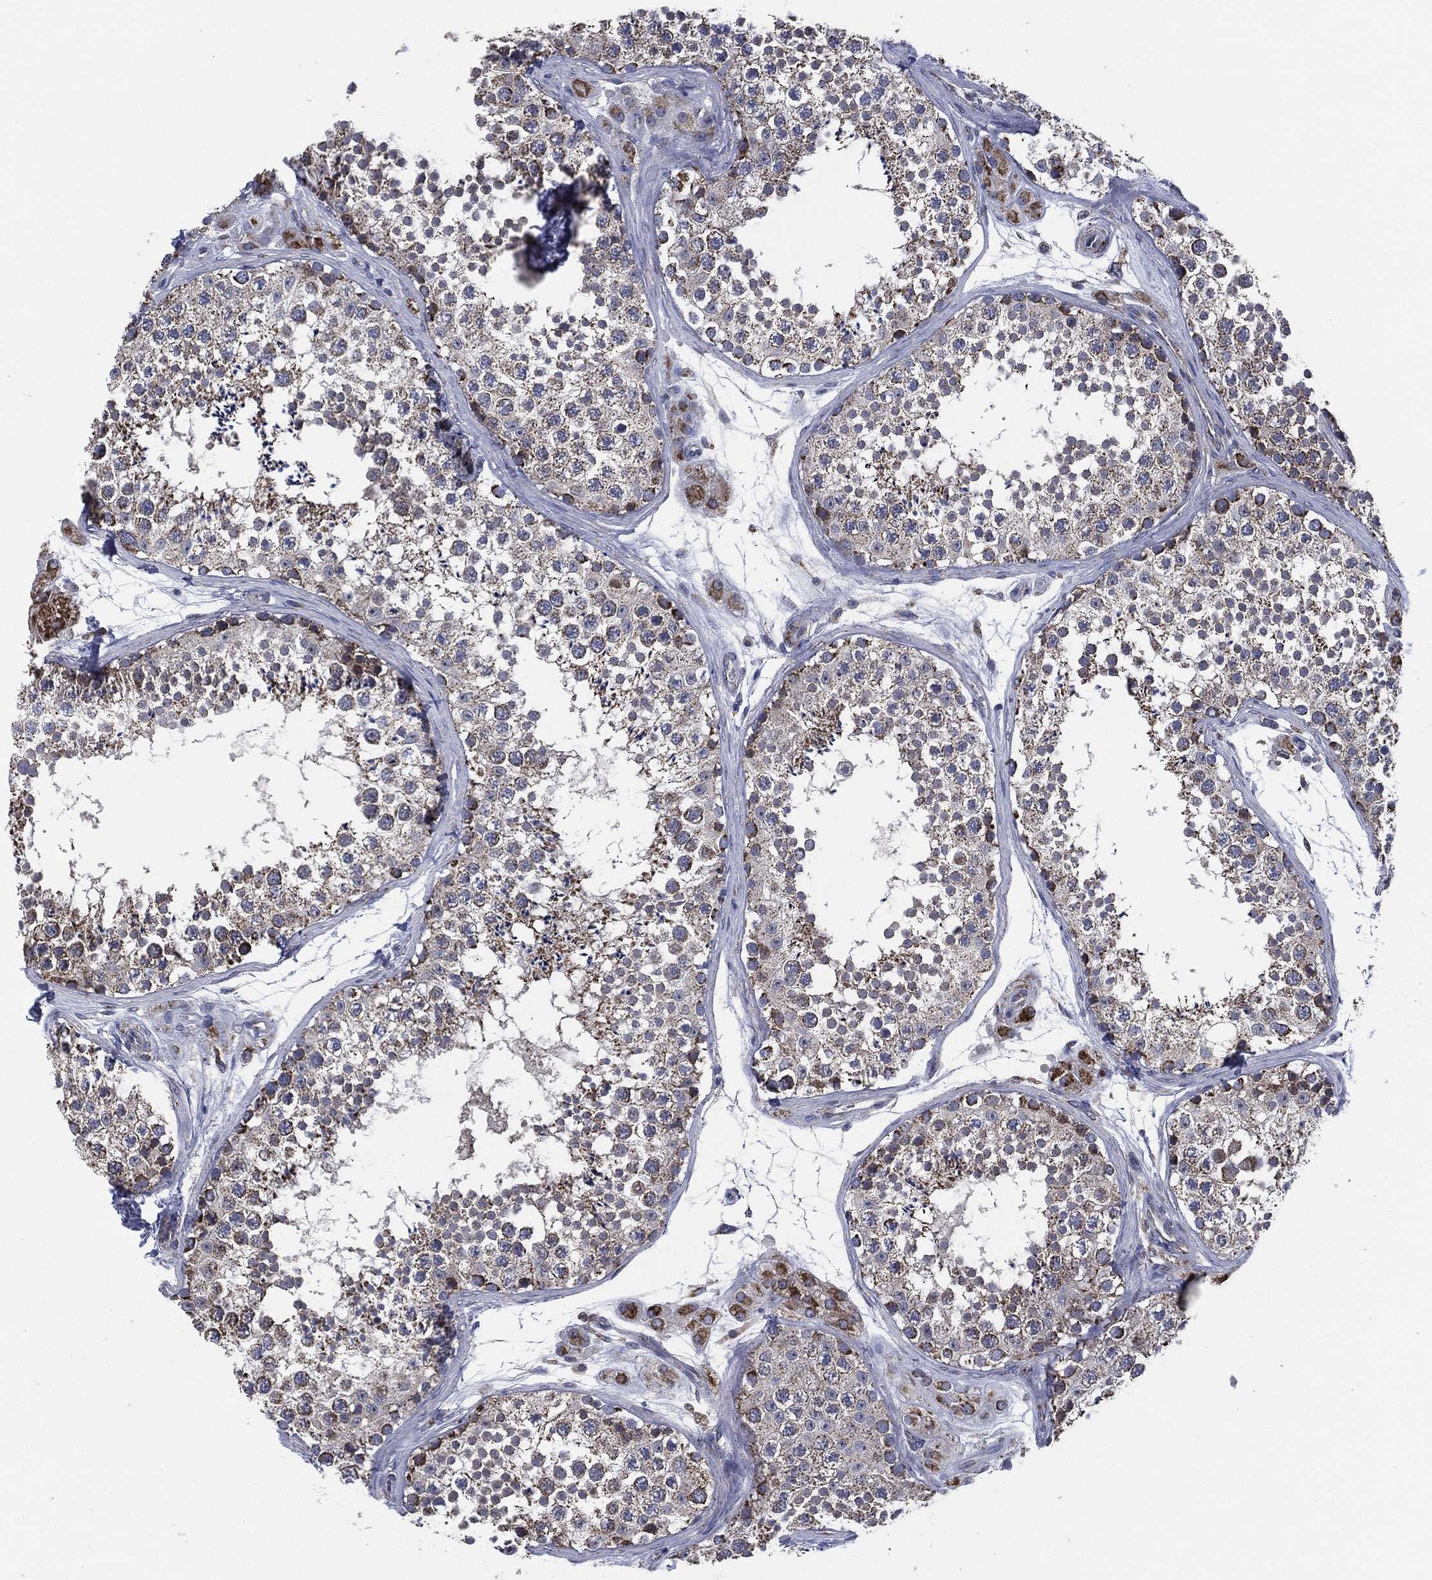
{"staining": {"intensity": "moderate", "quantity": "25%-75%", "location": "cytoplasmic/membranous"}, "tissue": "testis", "cell_type": "Cells in seminiferous ducts", "image_type": "normal", "snomed": [{"axis": "morphology", "description": "Normal tissue, NOS"}, {"axis": "topography", "description": "Testis"}], "caption": "IHC of benign human testis shows medium levels of moderate cytoplasmic/membranous positivity in approximately 25%-75% of cells in seminiferous ducts. The protein is shown in brown color, while the nuclei are stained blue.", "gene": "NDUFV2", "patient": {"sex": "male", "age": 41}}